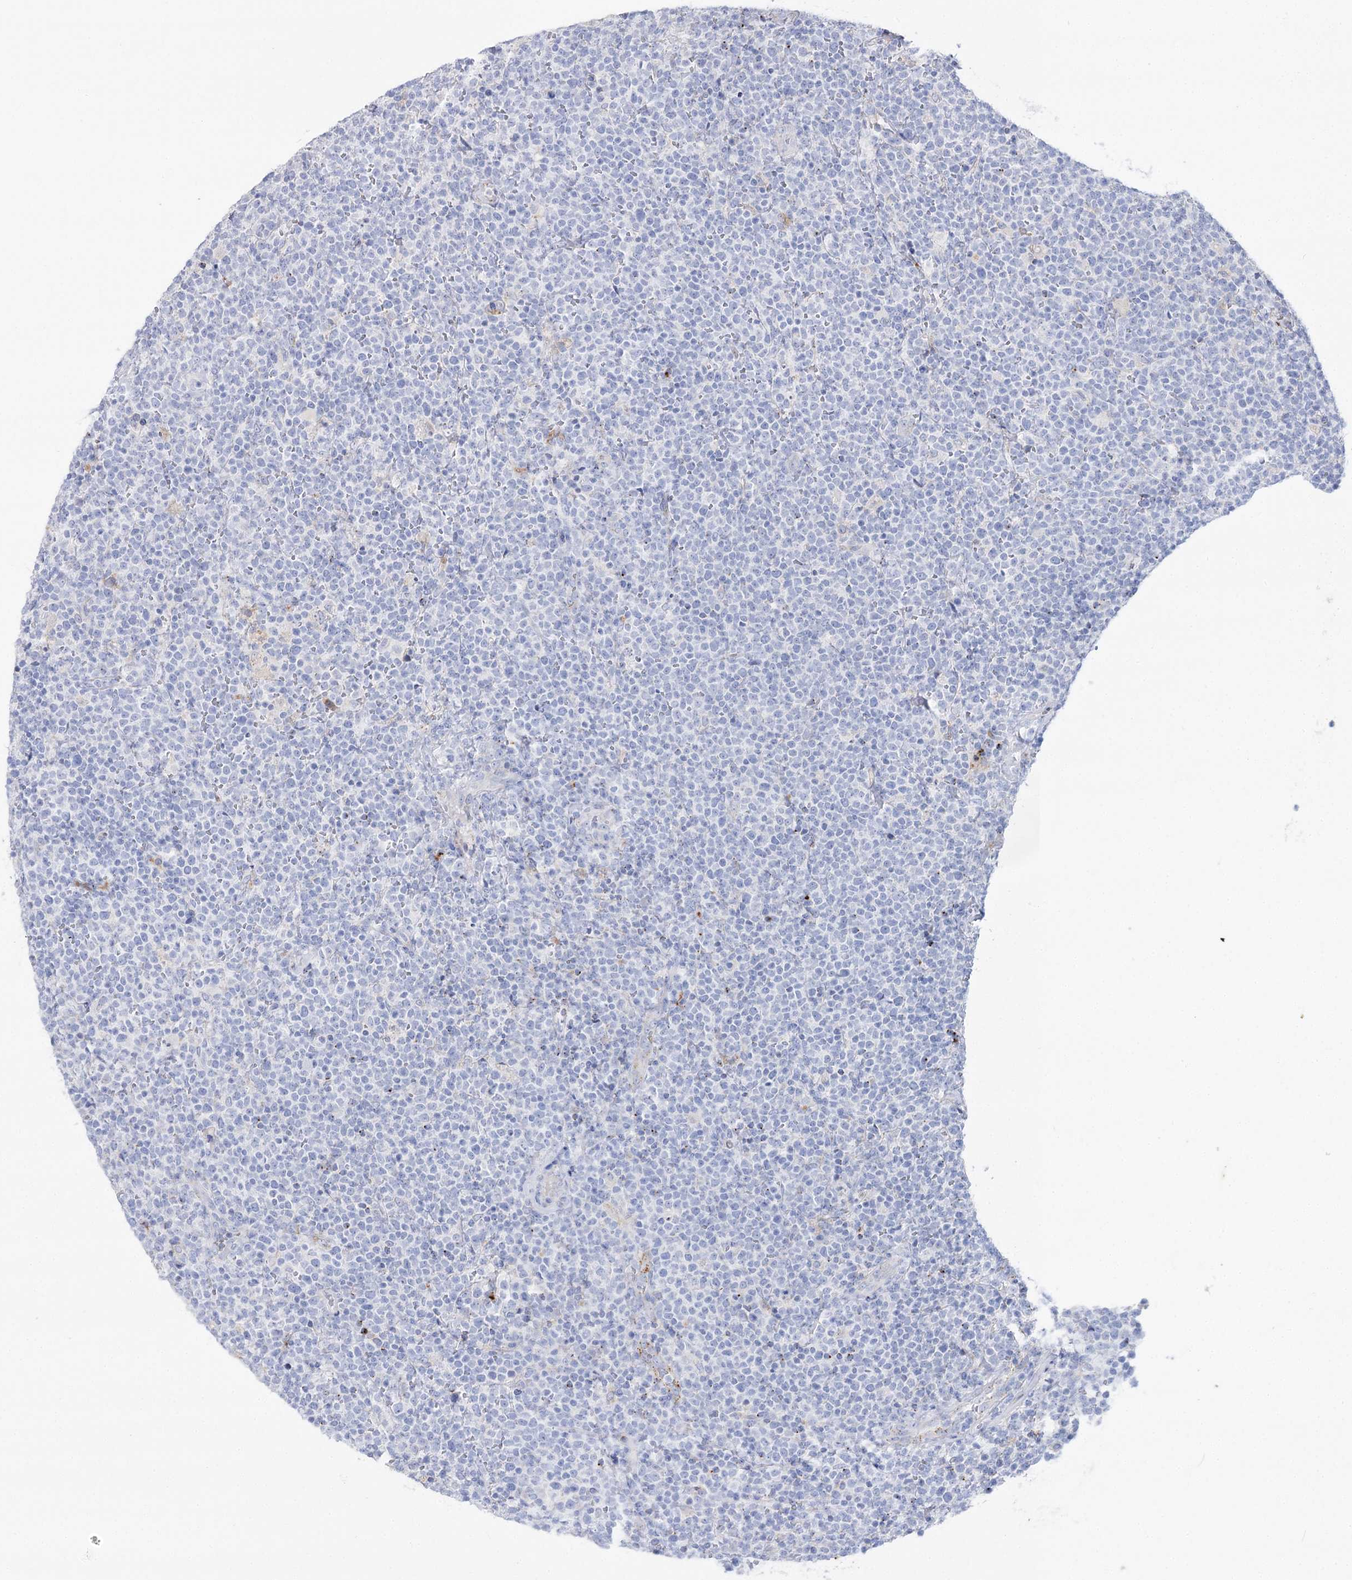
{"staining": {"intensity": "negative", "quantity": "none", "location": "none"}, "tissue": "lymphoma", "cell_type": "Tumor cells", "image_type": "cancer", "snomed": [{"axis": "morphology", "description": "Malignant lymphoma, non-Hodgkin's type, High grade"}, {"axis": "topography", "description": "Lymph node"}], "caption": "High-grade malignant lymphoma, non-Hodgkin's type was stained to show a protein in brown. There is no significant expression in tumor cells.", "gene": "SLC3A1", "patient": {"sex": "male", "age": 61}}